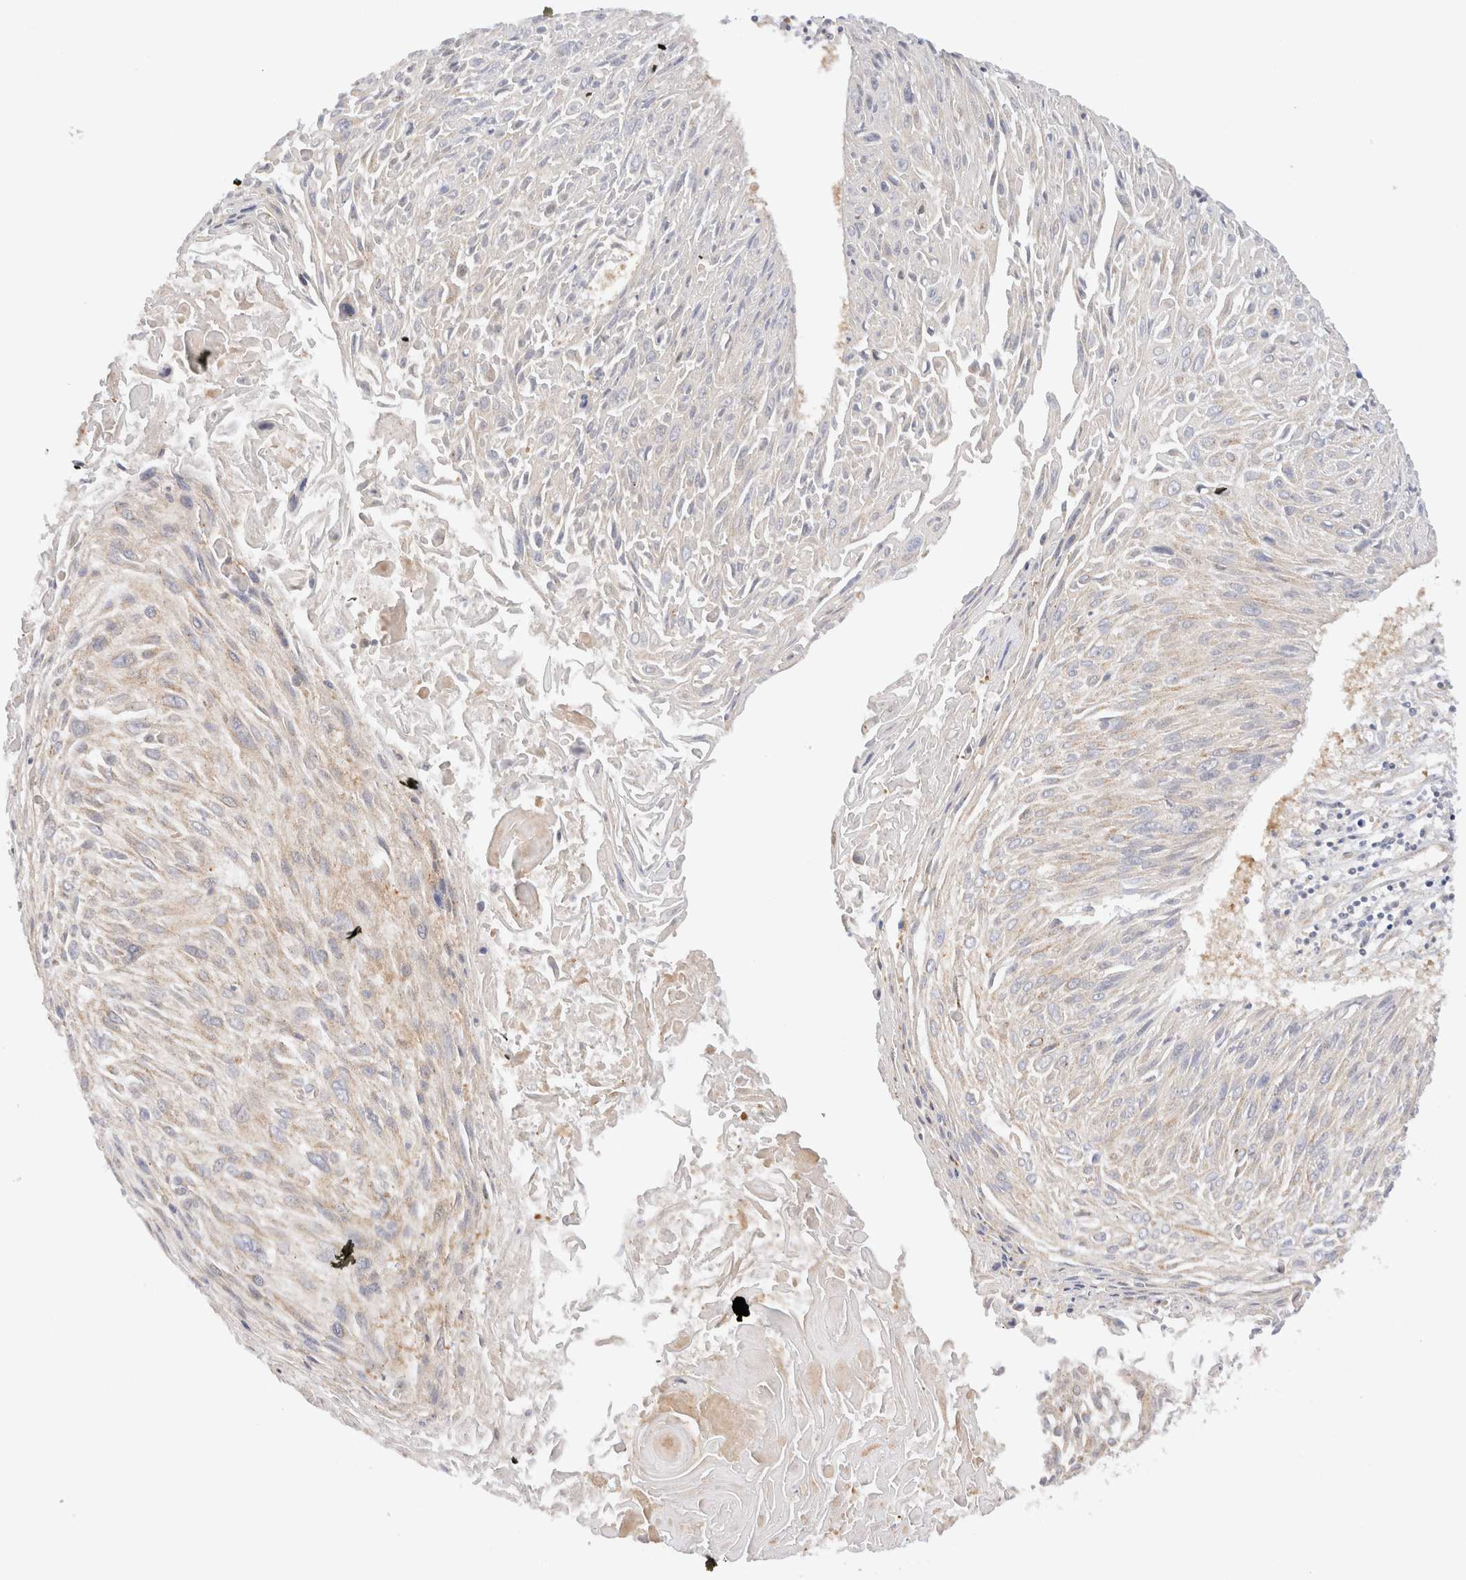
{"staining": {"intensity": "weak", "quantity": "<25%", "location": "cytoplasmic/membranous"}, "tissue": "cervical cancer", "cell_type": "Tumor cells", "image_type": "cancer", "snomed": [{"axis": "morphology", "description": "Squamous cell carcinoma, NOS"}, {"axis": "topography", "description": "Cervix"}], "caption": "High power microscopy micrograph of an immunohistochemistry histopathology image of cervical squamous cell carcinoma, revealing no significant expression in tumor cells.", "gene": "RABEP1", "patient": {"sex": "female", "age": 51}}